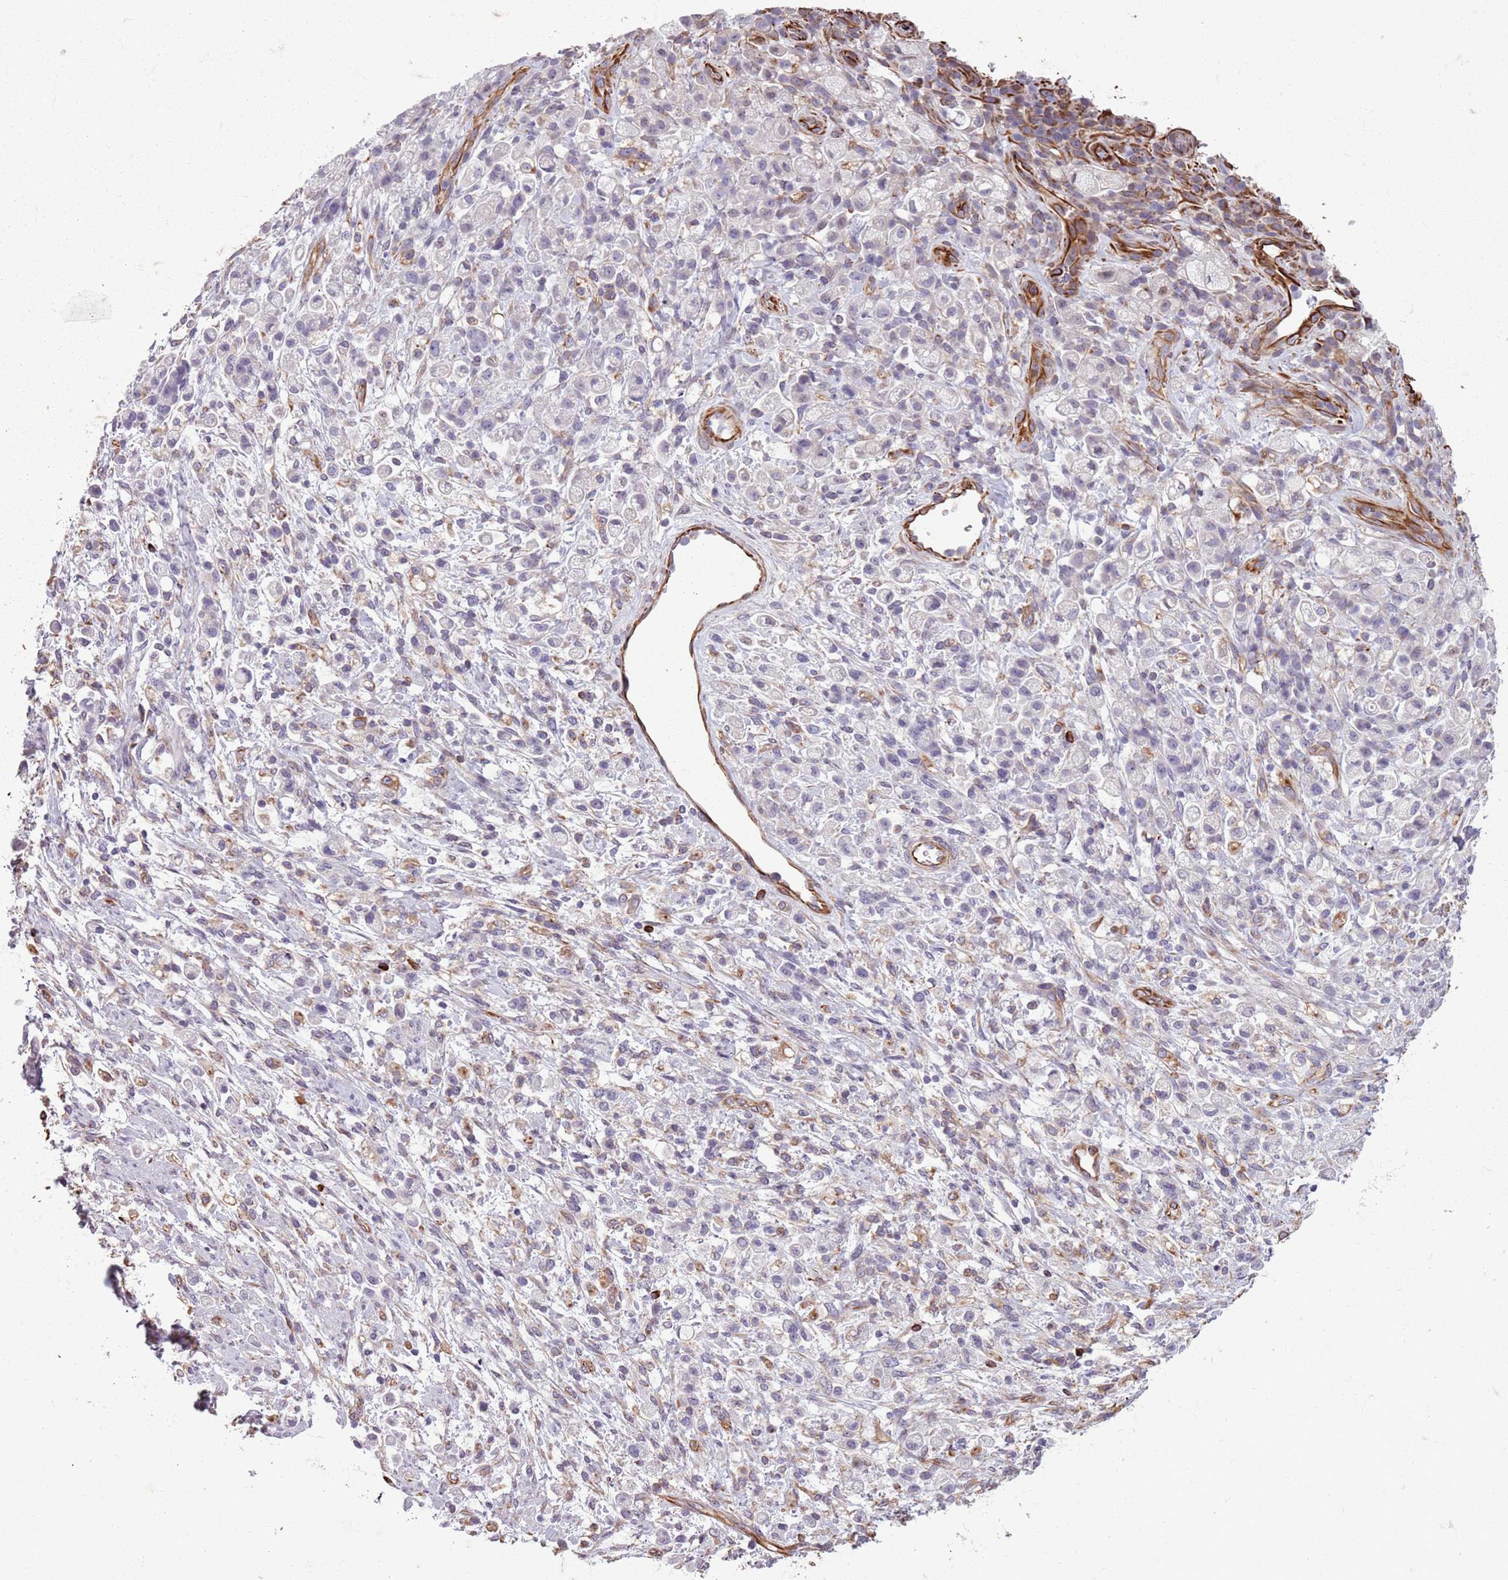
{"staining": {"intensity": "negative", "quantity": "none", "location": "none"}, "tissue": "stomach cancer", "cell_type": "Tumor cells", "image_type": "cancer", "snomed": [{"axis": "morphology", "description": "Adenocarcinoma, NOS"}, {"axis": "topography", "description": "Stomach"}], "caption": "Immunohistochemical staining of human stomach cancer demonstrates no significant expression in tumor cells.", "gene": "TAS2R38", "patient": {"sex": "female", "age": 60}}